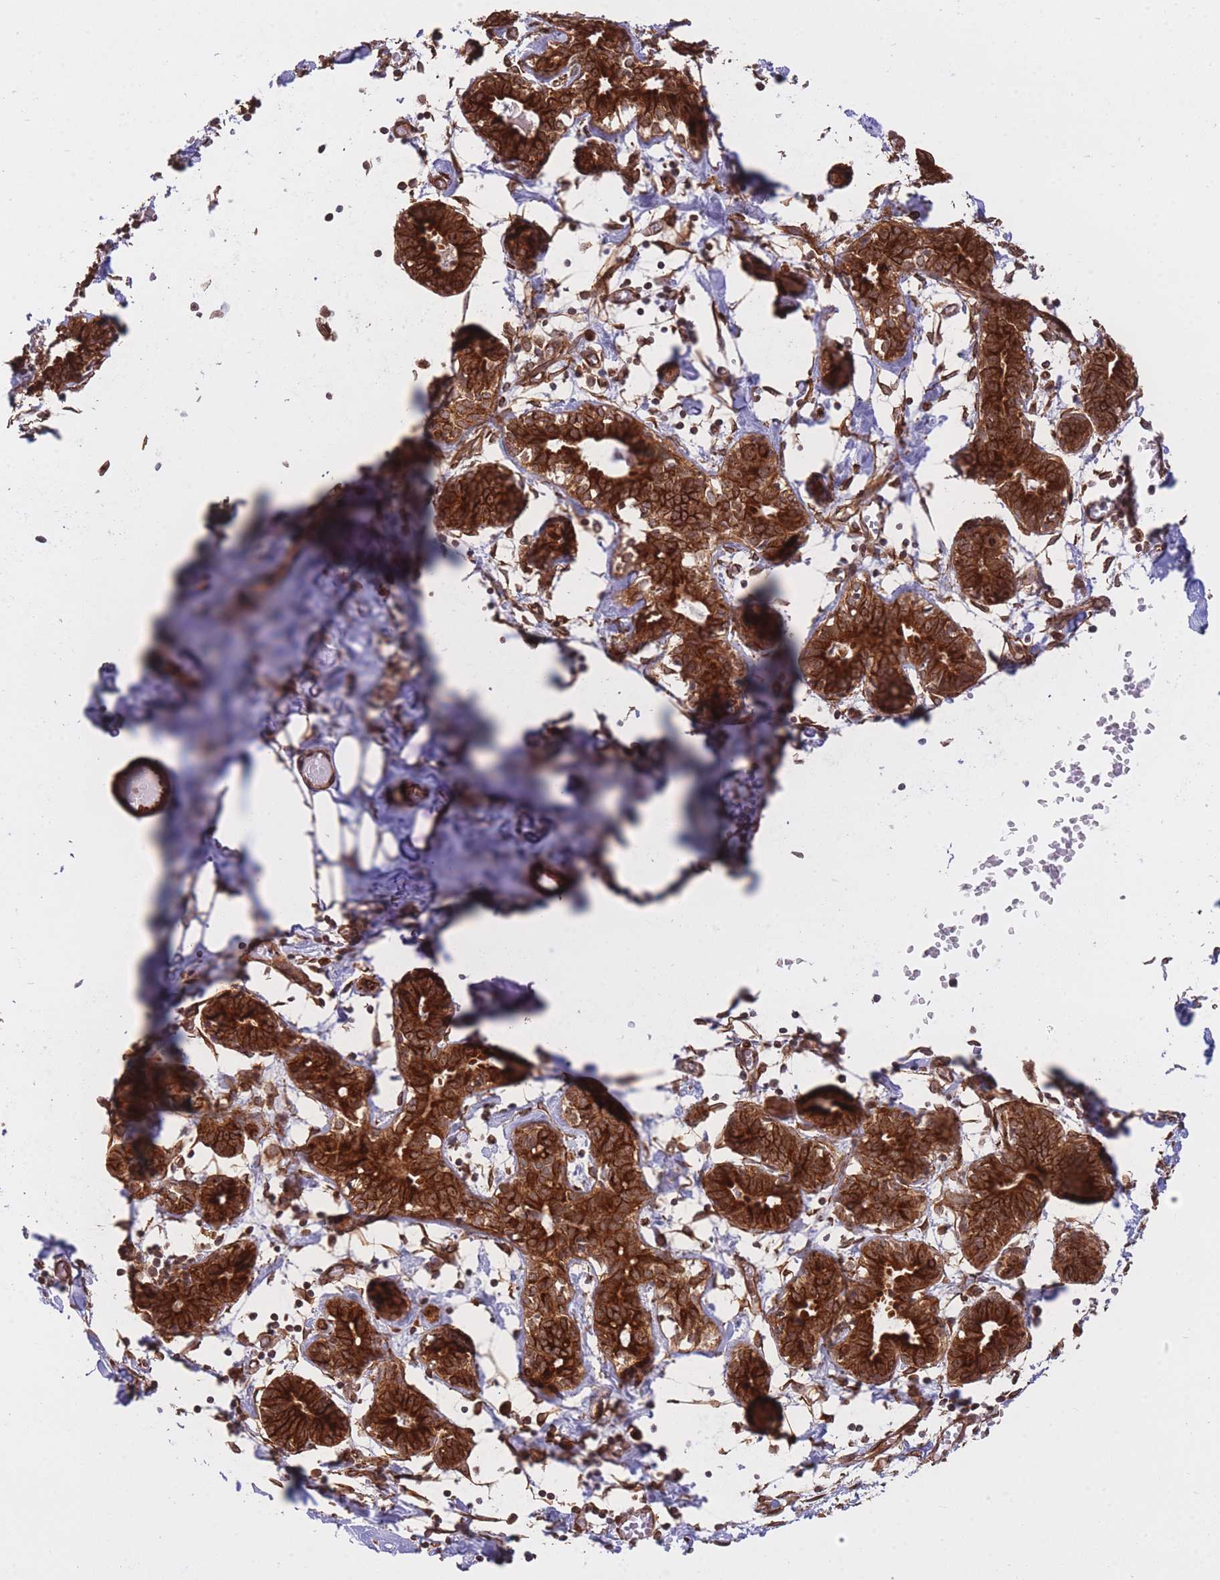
{"staining": {"intensity": "moderate", "quantity": ">75%", "location": "cytoplasmic/membranous"}, "tissue": "breast", "cell_type": "Adipocytes", "image_type": "normal", "snomed": [{"axis": "morphology", "description": "Normal tissue, NOS"}, {"axis": "topography", "description": "Breast"}], "caption": "Unremarkable breast reveals moderate cytoplasmic/membranous positivity in about >75% of adipocytes, visualized by immunohistochemistry. (DAB (3,3'-diaminobenzidine) IHC, brown staining for protein, blue staining for nuclei).", "gene": "EXOSC8", "patient": {"sex": "female", "age": 27}}